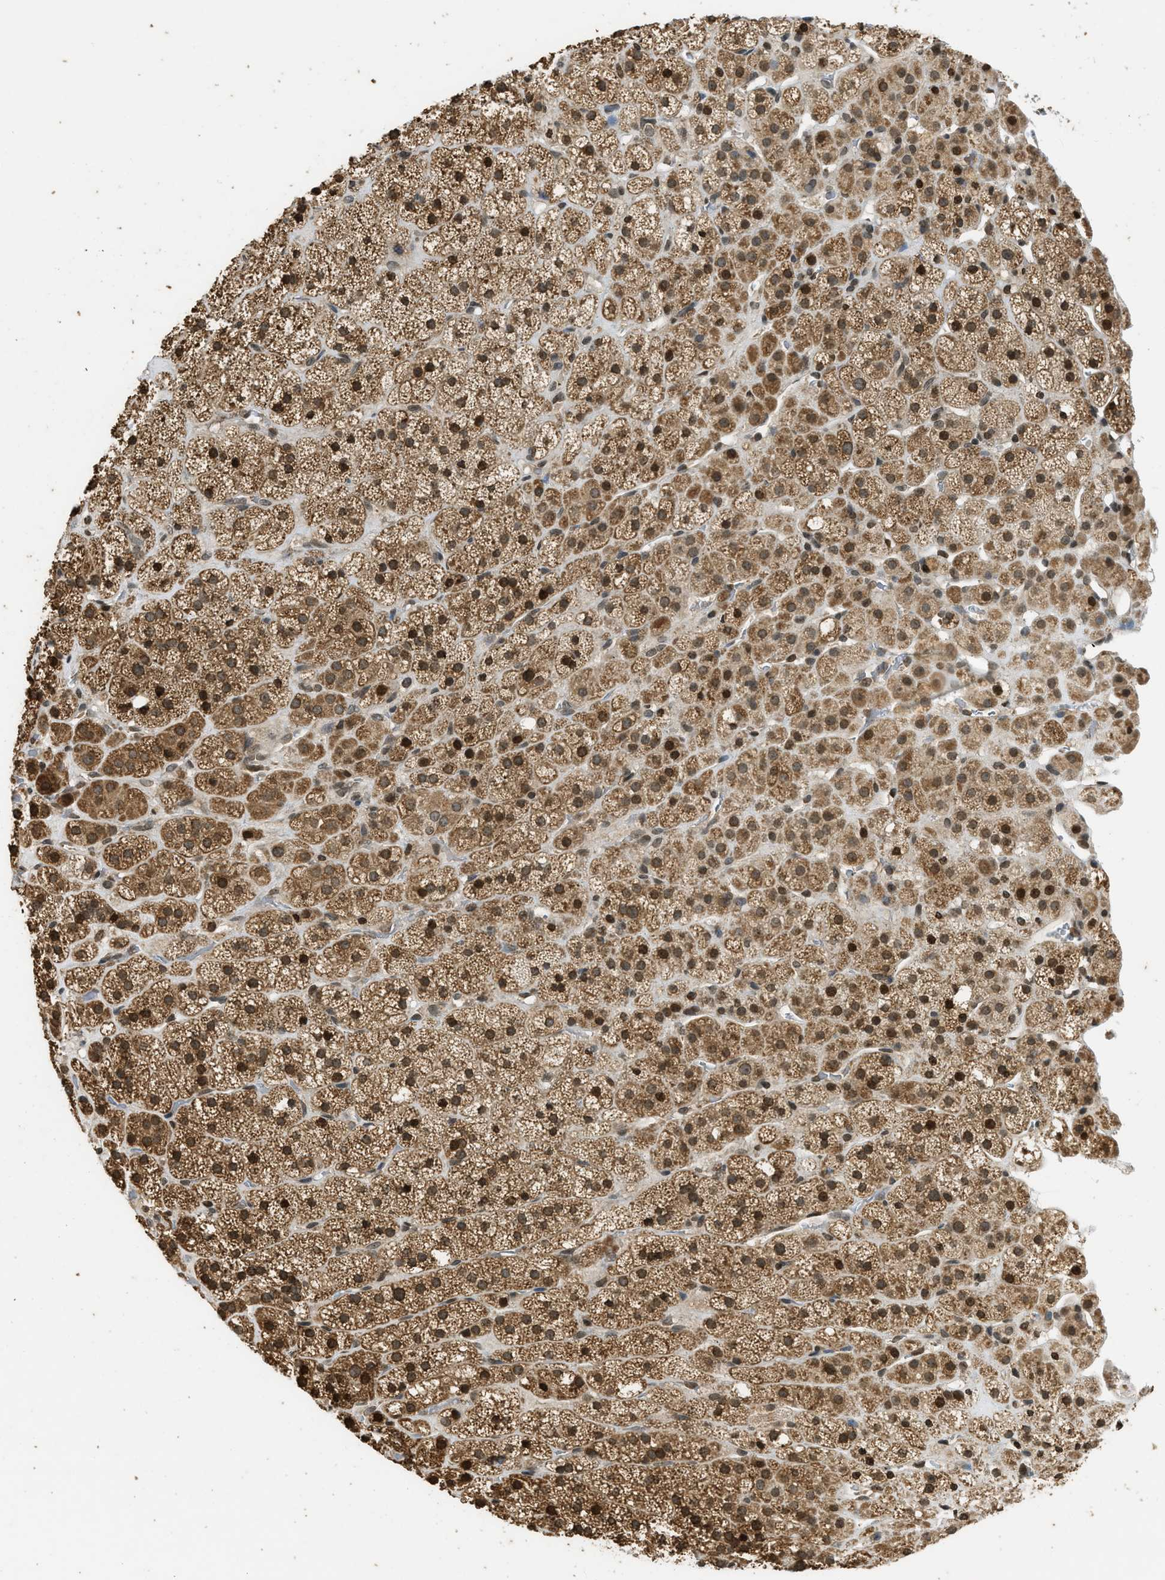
{"staining": {"intensity": "moderate", "quantity": ">75%", "location": "cytoplasmic/membranous,nuclear"}, "tissue": "adrenal gland", "cell_type": "Glandular cells", "image_type": "normal", "snomed": [{"axis": "morphology", "description": "Normal tissue, NOS"}, {"axis": "topography", "description": "Adrenal gland"}], "caption": "Moderate cytoplasmic/membranous,nuclear positivity is present in about >75% of glandular cells in unremarkable adrenal gland. (IHC, brightfield microscopy, high magnification).", "gene": "SIAH1", "patient": {"sex": "male", "age": 56}}